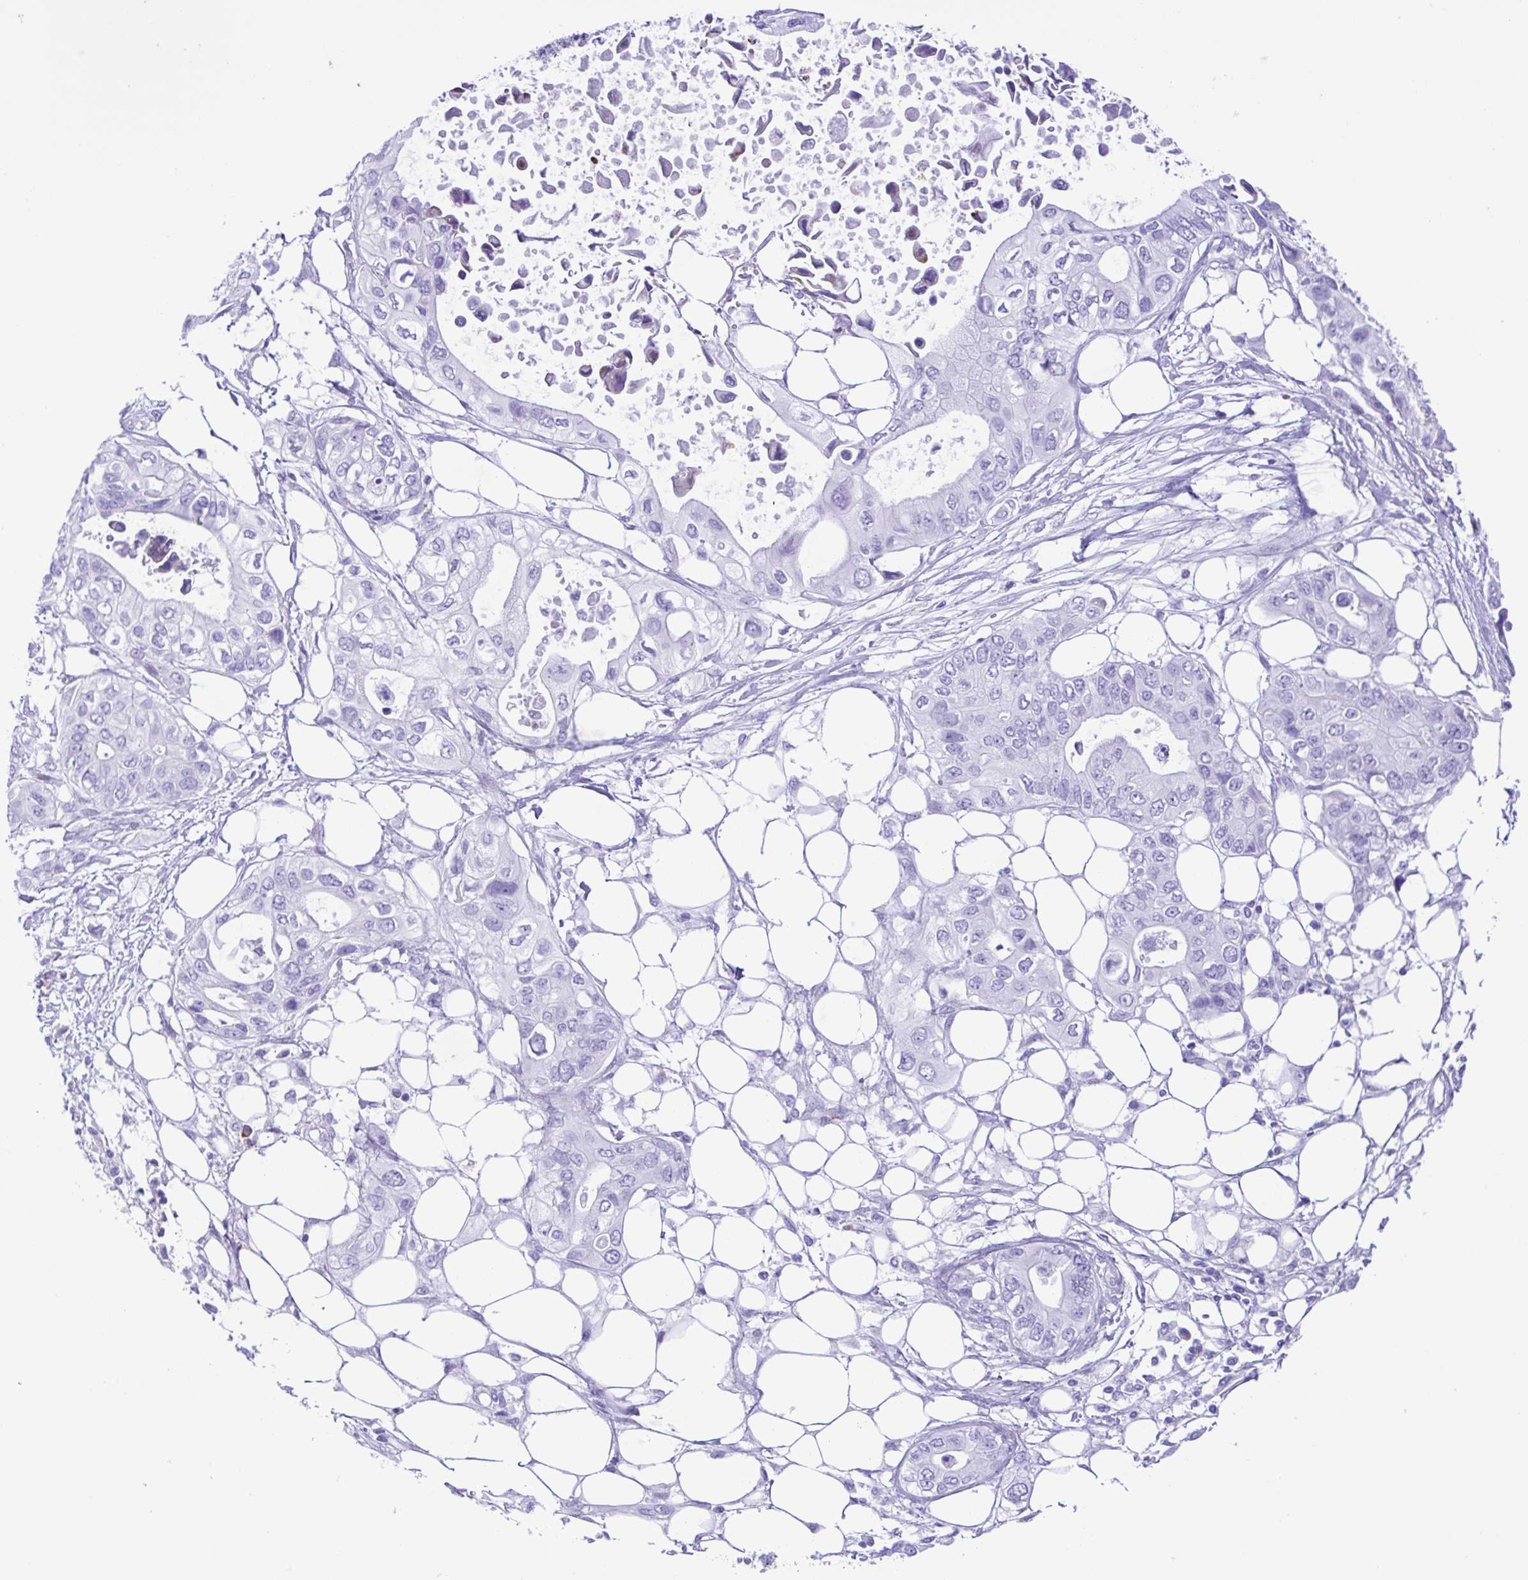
{"staining": {"intensity": "negative", "quantity": "none", "location": "none"}, "tissue": "pancreatic cancer", "cell_type": "Tumor cells", "image_type": "cancer", "snomed": [{"axis": "morphology", "description": "Adenocarcinoma, NOS"}, {"axis": "topography", "description": "Pancreas"}], "caption": "IHC histopathology image of adenocarcinoma (pancreatic) stained for a protein (brown), which reveals no expression in tumor cells.", "gene": "GPR17", "patient": {"sex": "female", "age": 63}}